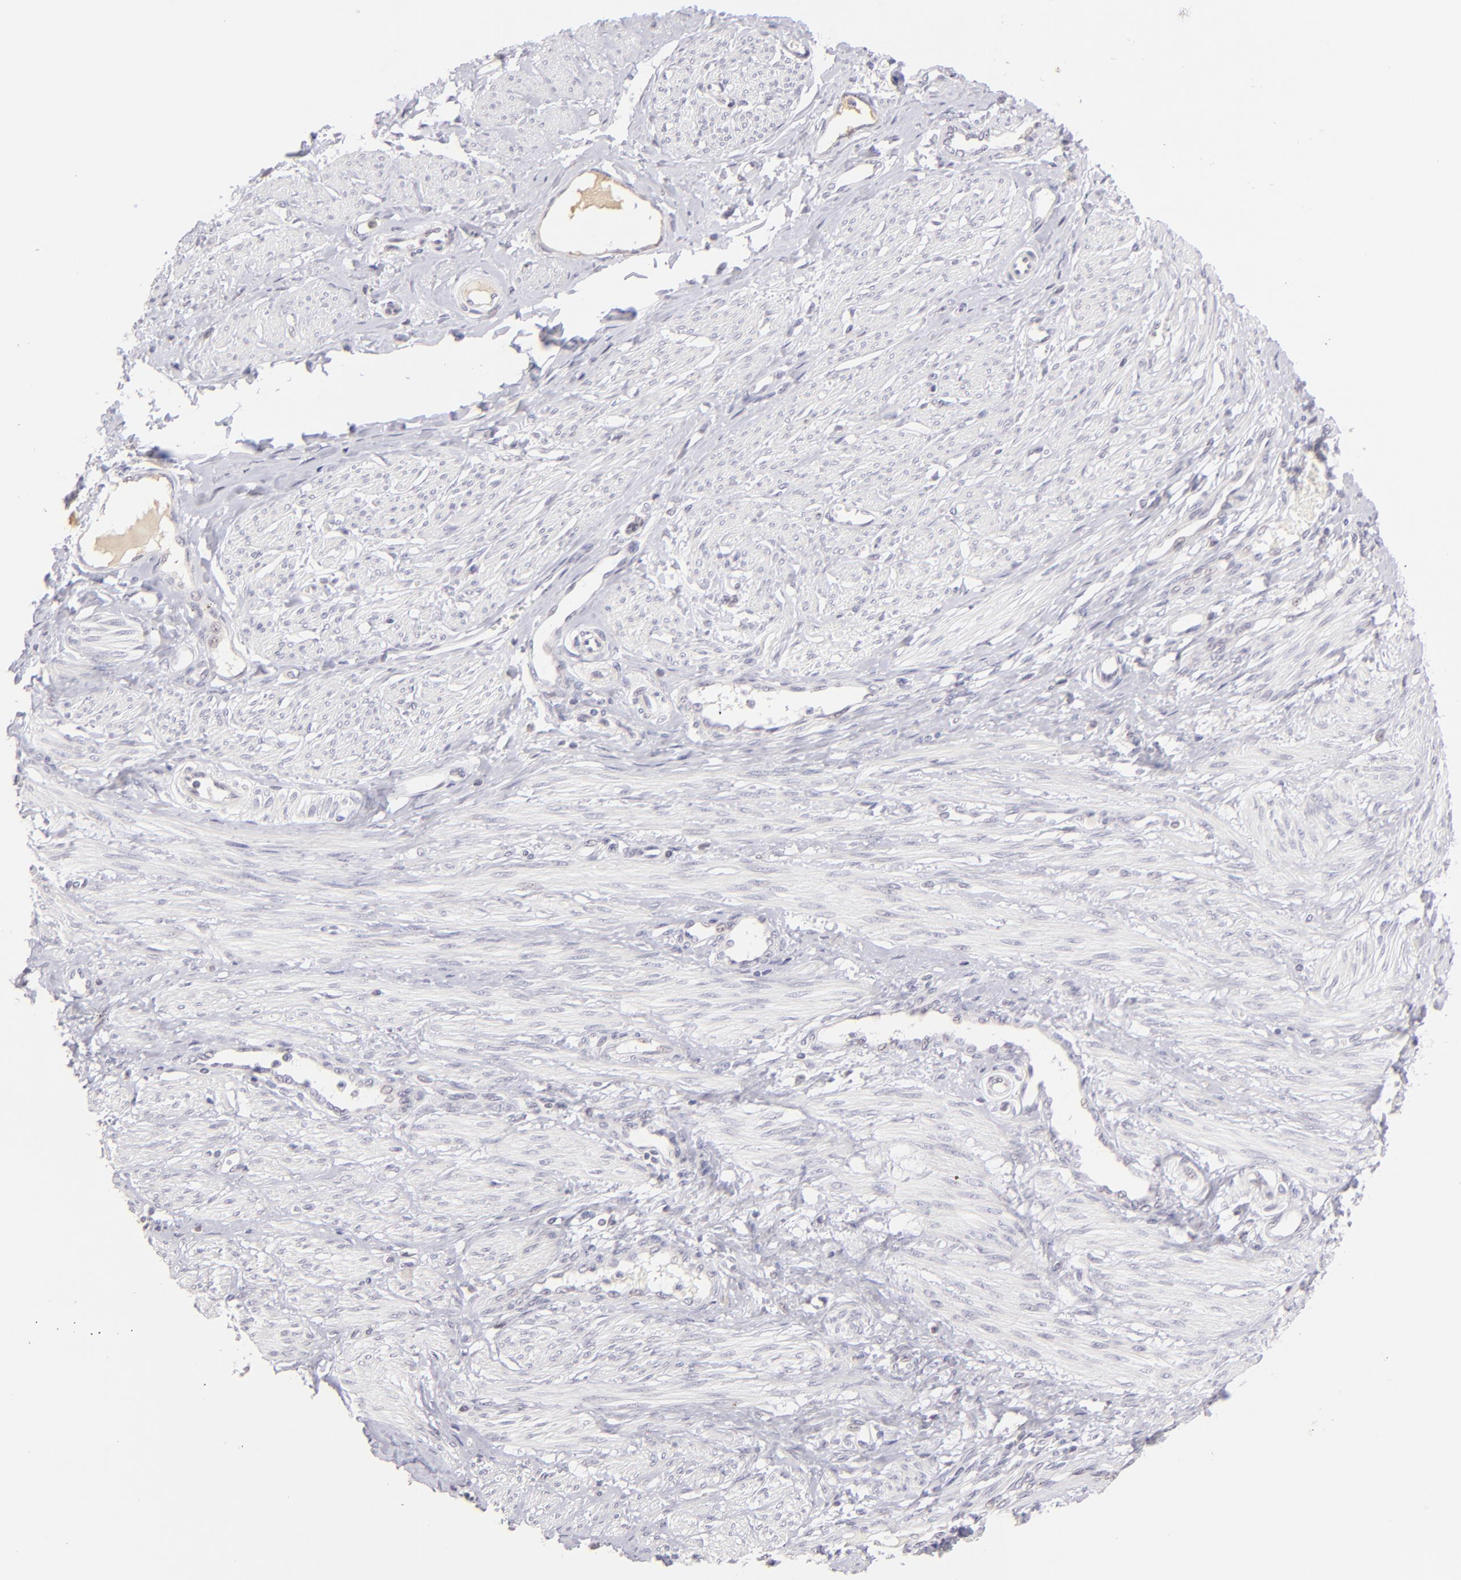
{"staining": {"intensity": "negative", "quantity": "none", "location": "none"}, "tissue": "smooth muscle", "cell_type": "Smooth muscle cells", "image_type": "normal", "snomed": [{"axis": "morphology", "description": "Normal tissue, NOS"}, {"axis": "topography", "description": "Smooth muscle"}, {"axis": "topography", "description": "Uterus"}], "caption": "Human smooth muscle stained for a protein using immunohistochemistry (IHC) displays no staining in smooth muscle cells.", "gene": "MAGEA1", "patient": {"sex": "female", "age": 39}}